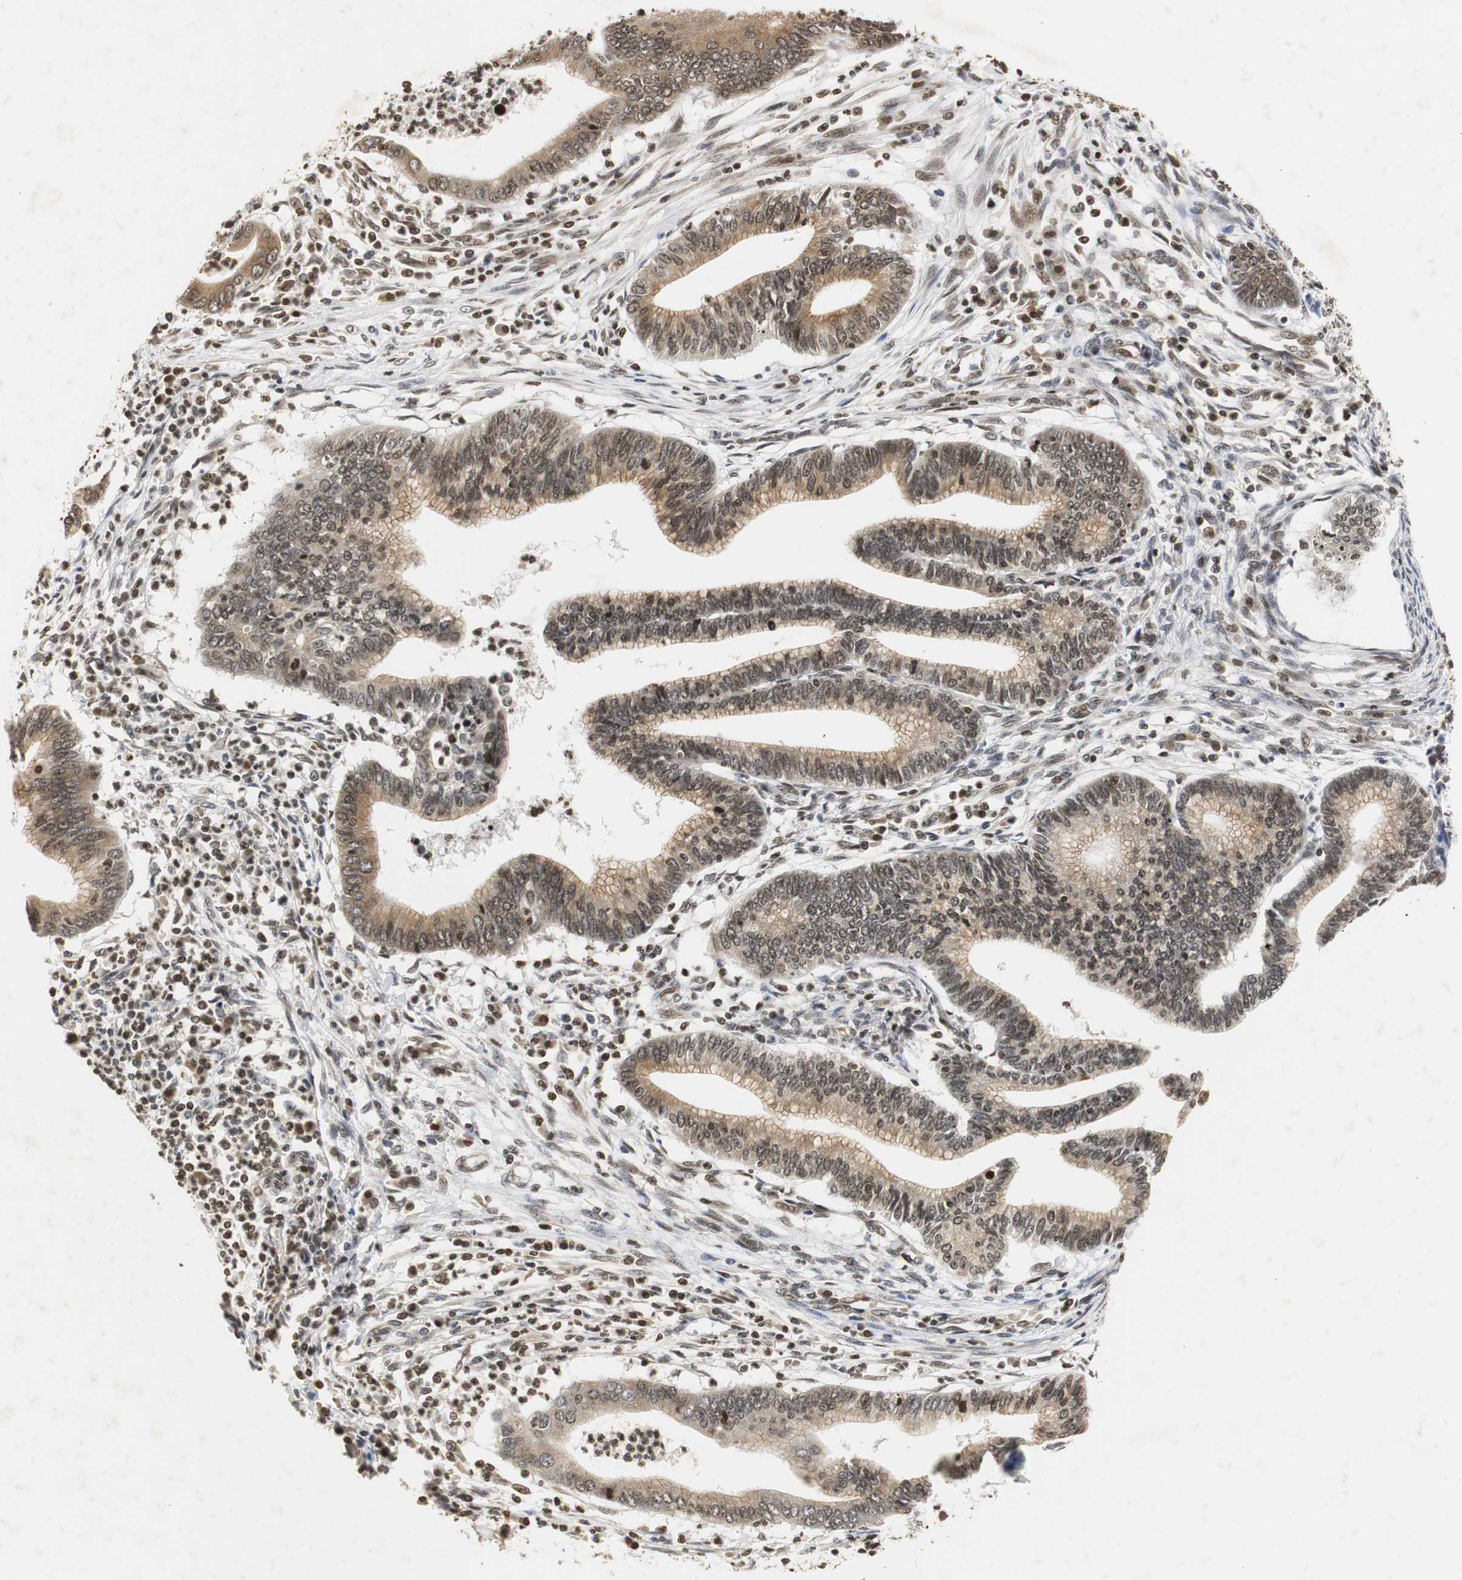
{"staining": {"intensity": "moderate", "quantity": ">75%", "location": "cytoplasmic/membranous,nuclear"}, "tissue": "cervical cancer", "cell_type": "Tumor cells", "image_type": "cancer", "snomed": [{"axis": "morphology", "description": "Adenocarcinoma, NOS"}, {"axis": "topography", "description": "Cervix"}], "caption": "Immunohistochemistry image of neoplastic tissue: cervical cancer (adenocarcinoma) stained using immunohistochemistry shows medium levels of moderate protein expression localized specifically in the cytoplasmic/membranous and nuclear of tumor cells, appearing as a cytoplasmic/membranous and nuclear brown color.", "gene": "ZFC3H1", "patient": {"sex": "female", "age": 36}}